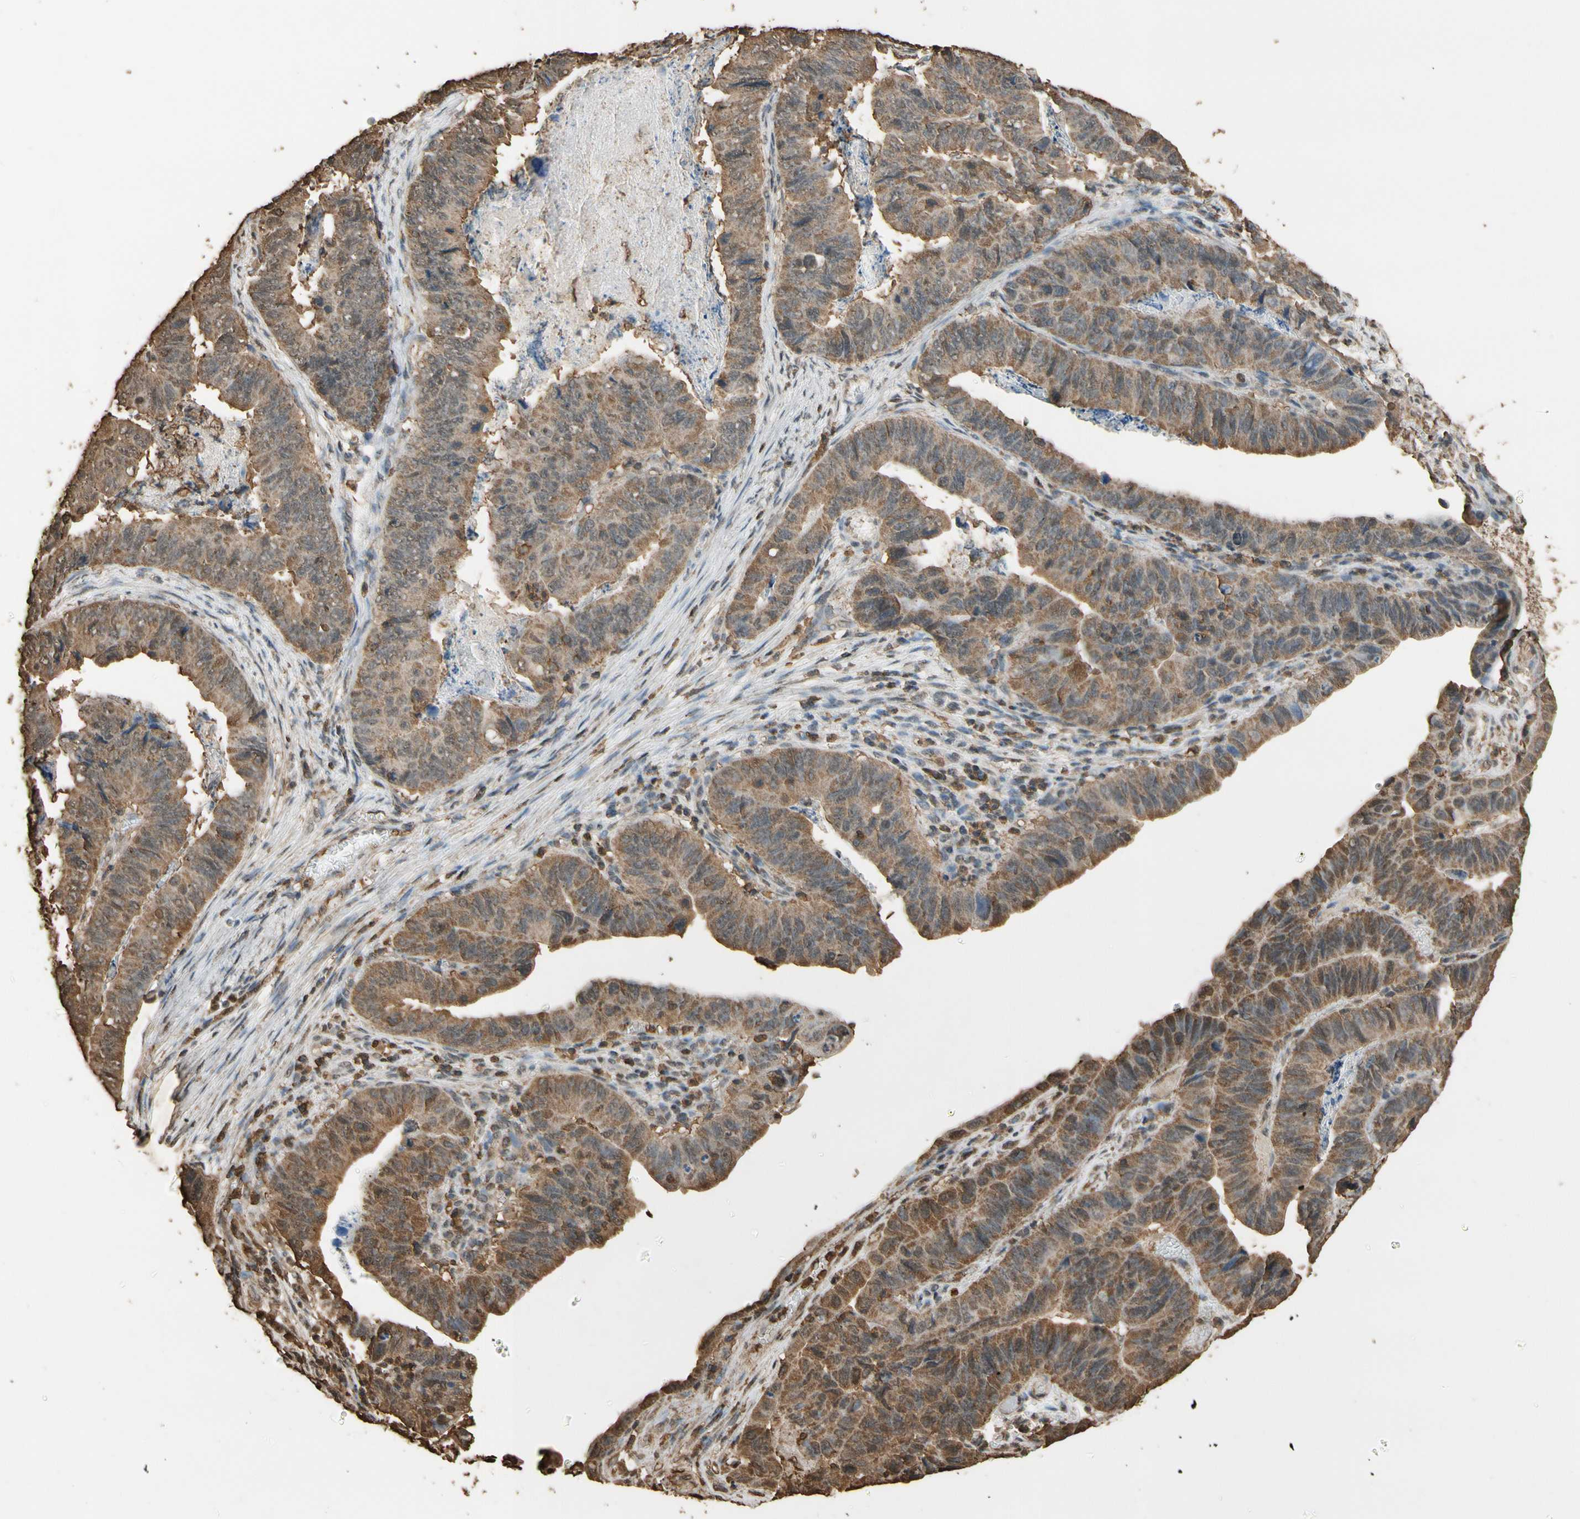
{"staining": {"intensity": "moderate", "quantity": ">75%", "location": "cytoplasmic/membranous"}, "tissue": "stomach cancer", "cell_type": "Tumor cells", "image_type": "cancer", "snomed": [{"axis": "morphology", "description": "Adenocarcinoma, NOS"}, {"axis": "topography", "description": "Stomach, lower"}], "caption": "IHC micrograph of human stomach adenocarcinoma stained for a protein (brown), which demonstrates medium levels of moderate cytoplasmic/membranous staining in about >75% of tumor cells.", "gene": "TNFSF13B", "patient": {"sex": "male", "age": 77}}